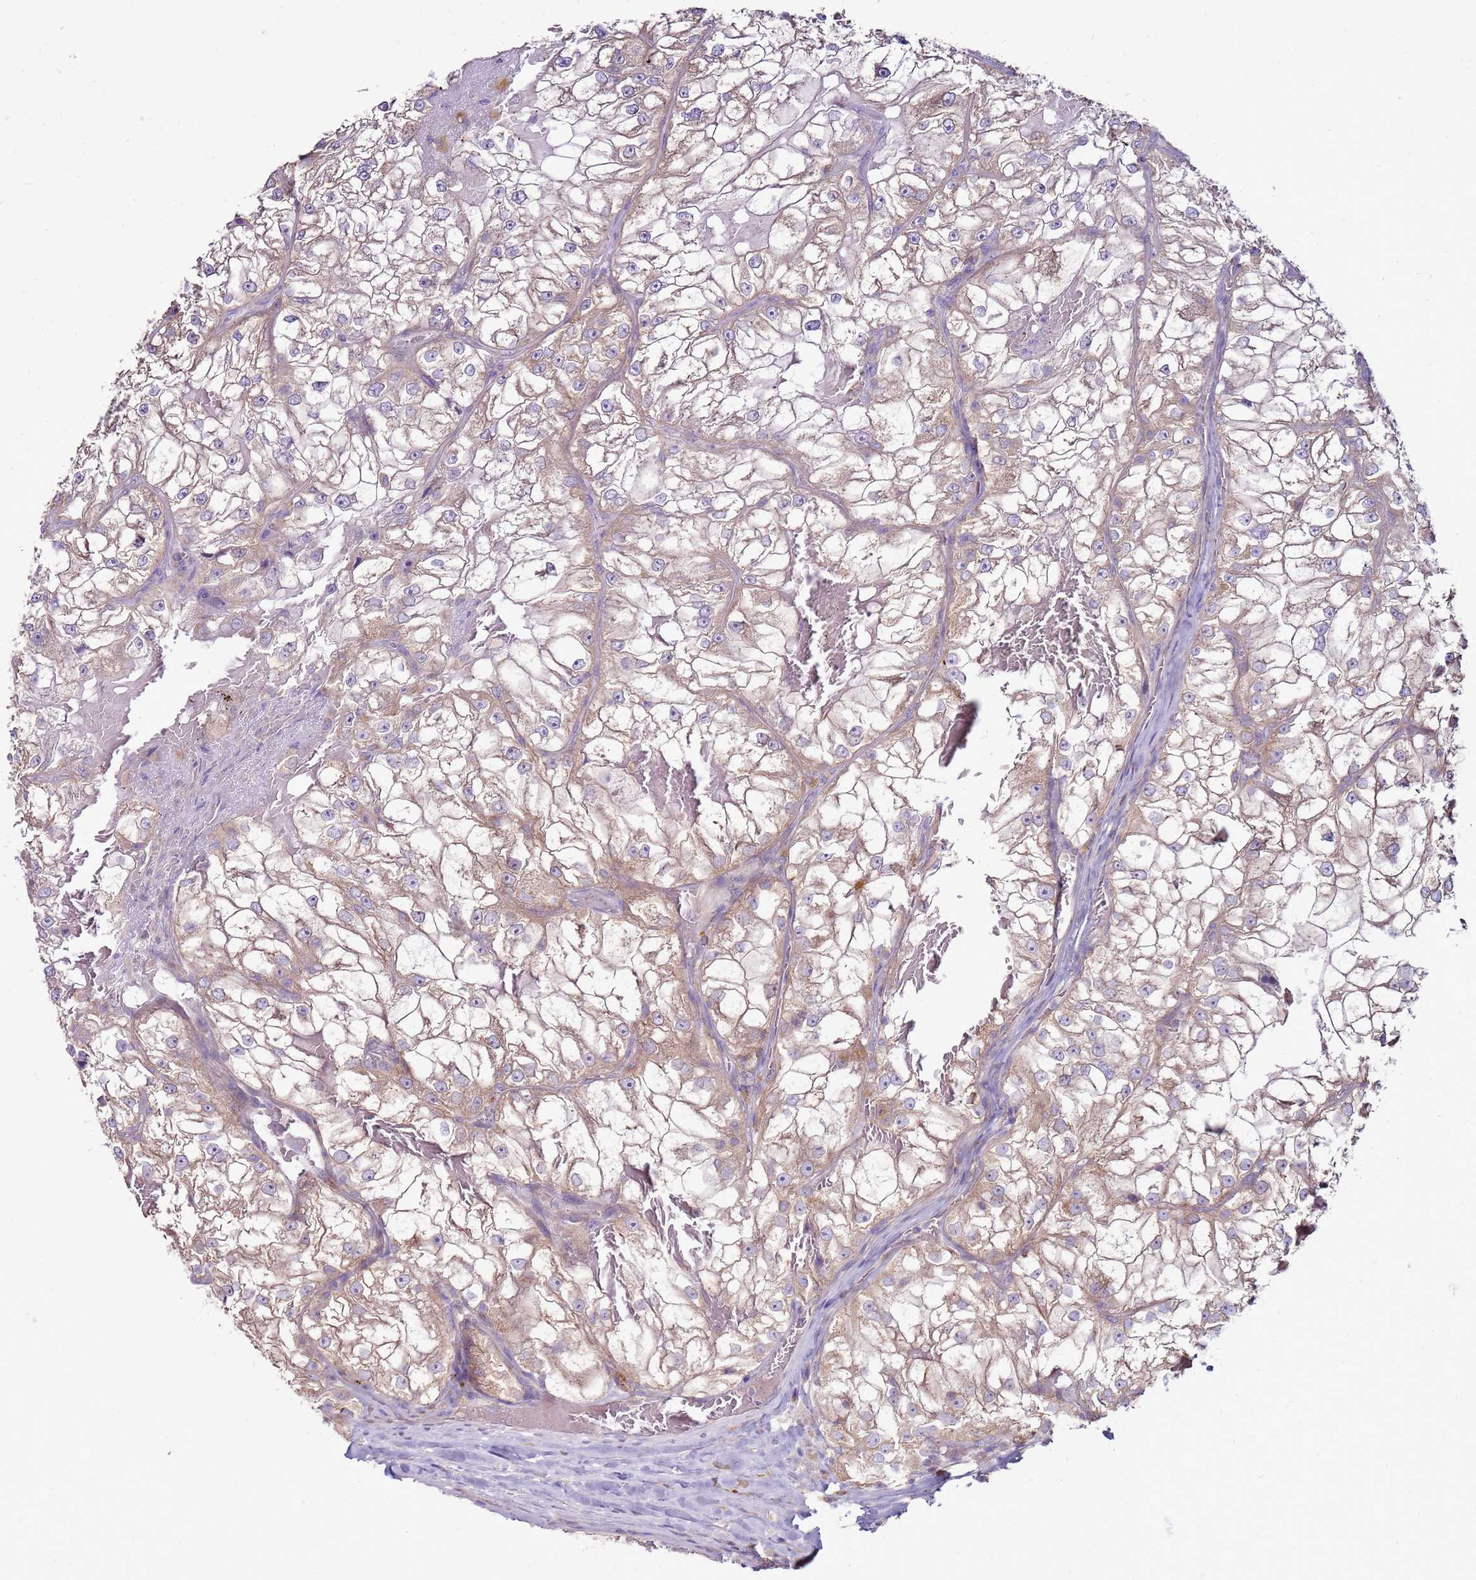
{"staining": {"intensity": "weak", "quantity": "<25%", "location": "cytoplasmic/membranous"}, "tissue": "renal cancer", "cell_type": "Tumor cells", "image_type": "cancer", "snomed": [{"axis": "morphology", "description": "Adenocarcinoma, NOS"}, {"axis": "topography", "description": "Kidney"}], "caption": "IHC photomicrograph of human renal adenocarcinoma stained for a protein (brown), which exhibits no positivity in tumor cells. Brightfield microscopy of immunohistochemistry stained with DAB (3,3'-diaminobenzidine) (brown) and hematoxylin (blue), captured at high magnification.", "gene": "TRAPPC4", "patient": {"sex": "female", "age": 72}}